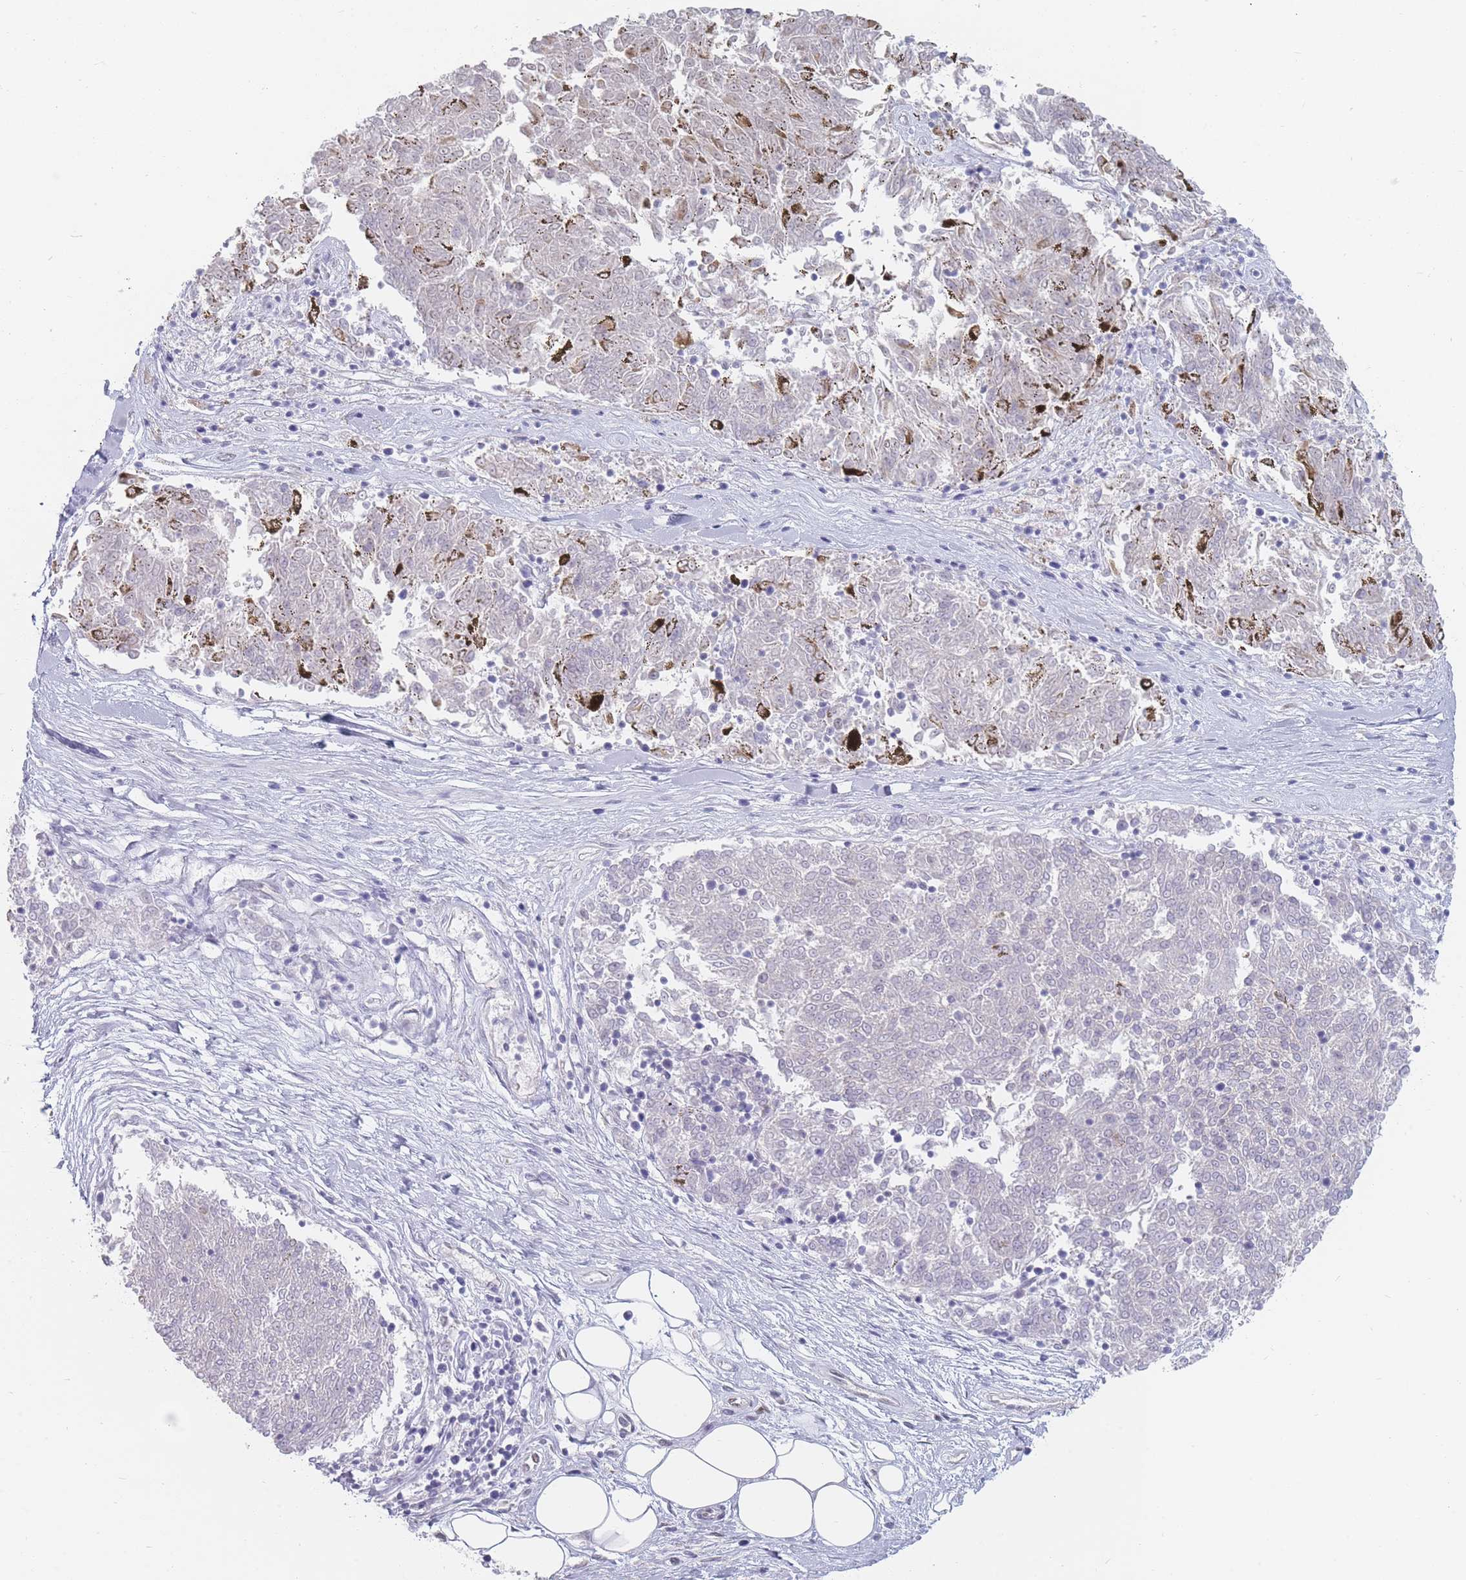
{"staining": {"intensity": "negative", "quantity": "none", "location": "none"}, "tissue": "melanoma", "cell_type": "Tumor cells", "image_type": "cancer", "snomed": [{"axis": "morphology", "description": "Malignant melanoma, NOS"}, {"axis": "topography", "description": "Skin"}], "caption": "Tumor cells are negative for brown protein staining in melanoma.", "gene": "SAFB2", "patient": {"sex": "female", "age": 72}}